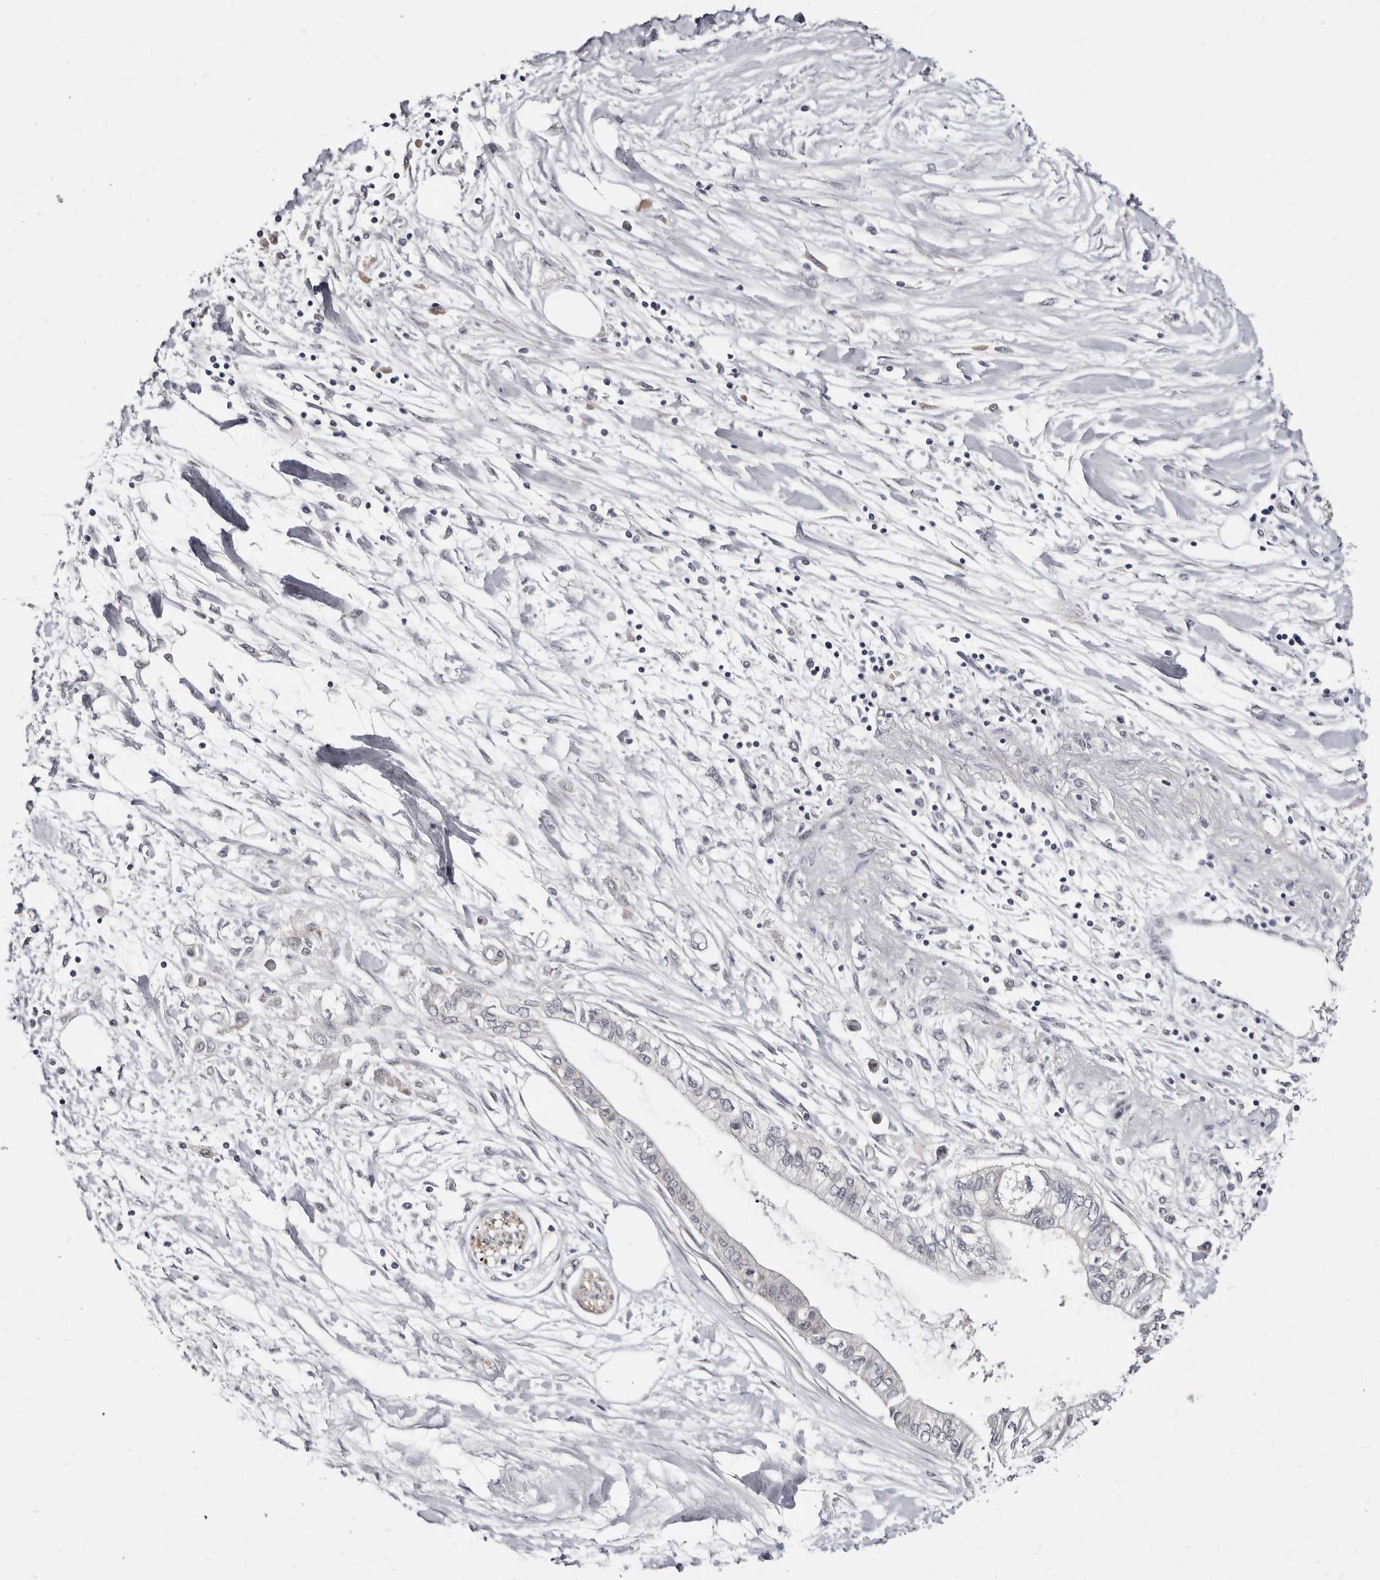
{"staining": {"intensity": "negative", "quantity": "none", "location": "none"}, "tissue": "pancreatic cancer", "cell_type": "Tumor cells", "image_type": "cancer", "snomed": [{"axis": "morphology", "description": "Adenocarcinoma, NOS"}, {"axis": "topography", "description": "Pancreas"}], "caption": "Tumor cells show no significant expression in pancreatic adenocarcinoma. (Stains: DAB (3,3'-diaminobenzidine) immunohistochemistry (IHC) with hematoxylin counter stain, Microscopy: brightfield microscopy at high magnification).", "gene": "KLHL4", "patient": {"sex": "female", "age": 77}}